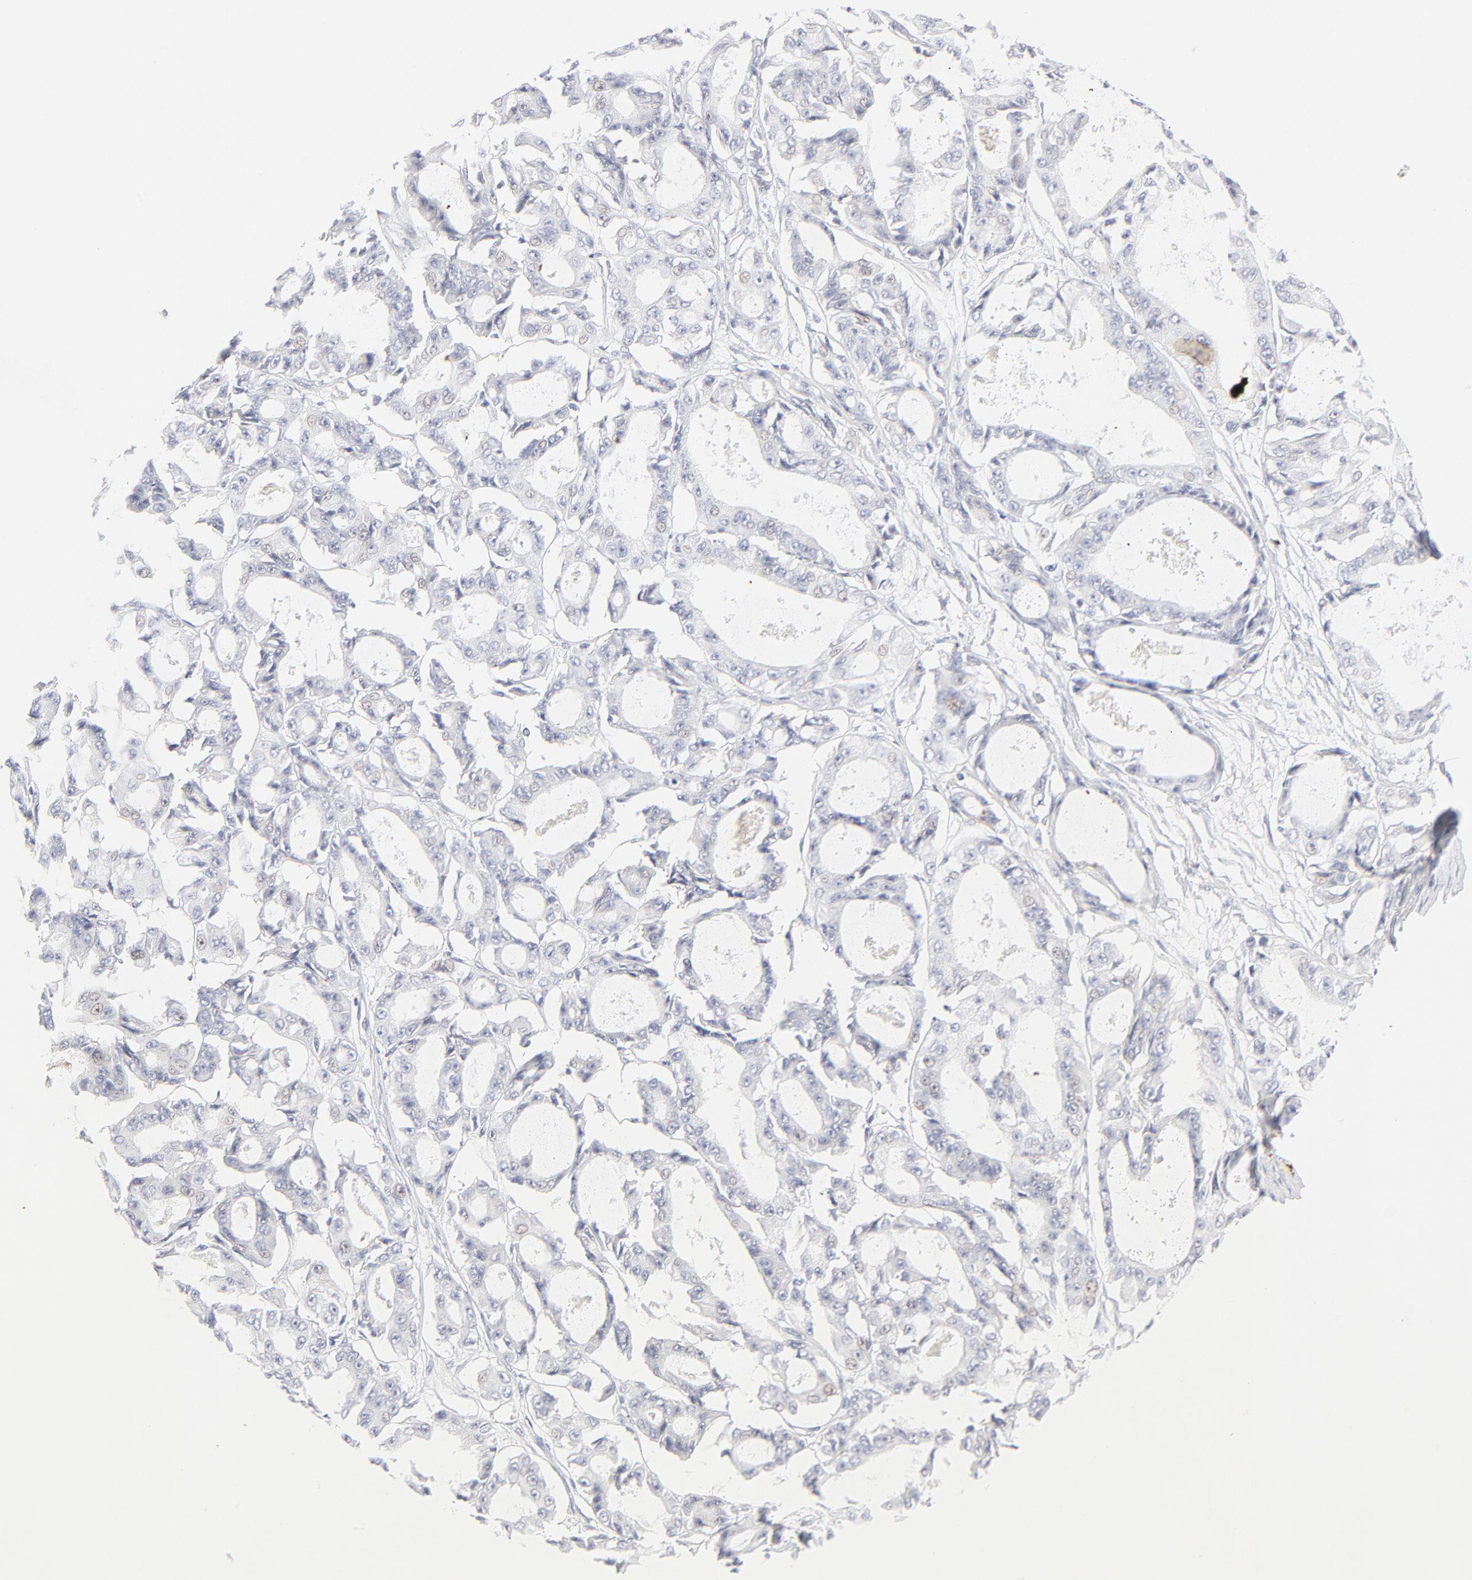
{"staining": {"intensity": "negative", "quantity": "none", "location": "none"}, "tissue": "ovarian cancer", "cell_type": "Tumor cells", "image_type": "cancer", "snomed": [{"axis": "morphology", "description": "Carcinoma, endometroid"}, {"axis": "topography", "description": "Ovary"}], "caption": "IHC micrograph of neoplastic tissue: ovarian cancer stained with DAB displays no significant protein positivity in tumor cells.", "gene": "CCR7", "patient": {"sex": "female", "age": 61}}